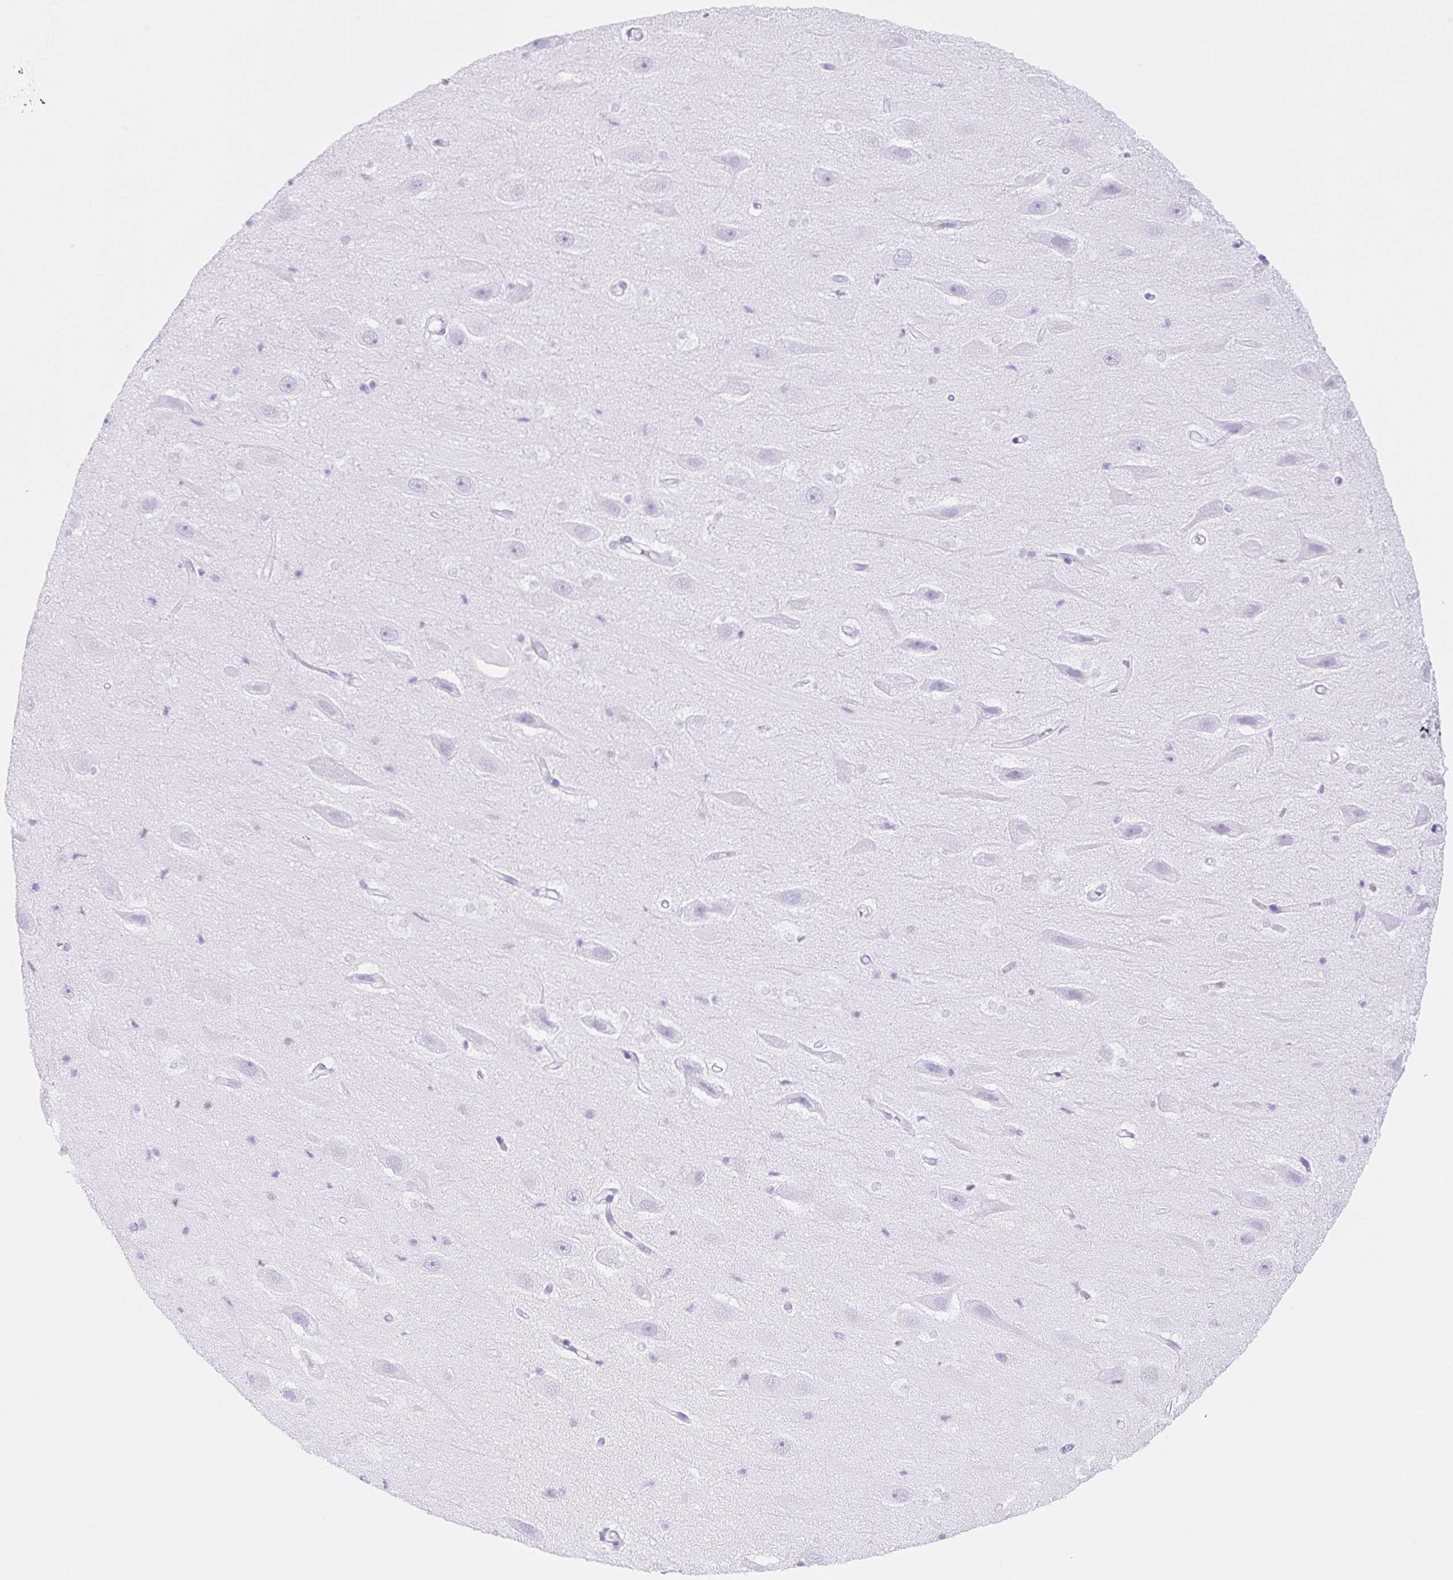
{"staining": {"intensity": "negative", "quantity": "none", "location": "none"}, "tissue": "hippocampus", "cell_type": "Glial cells", "image_type": "normal", "snomed": [{"axis": "morphology", "description": "Normal tissue, NOS"}, {"axis": "topography", "description": "Hippocampus"}], "caption": "Immunohistochemistry (IHC) of normal human hippocampus reveals no positivity in glial cells.", "gene": "DYNC2LI1", "patient": {"sex": "male", "age": 26}}